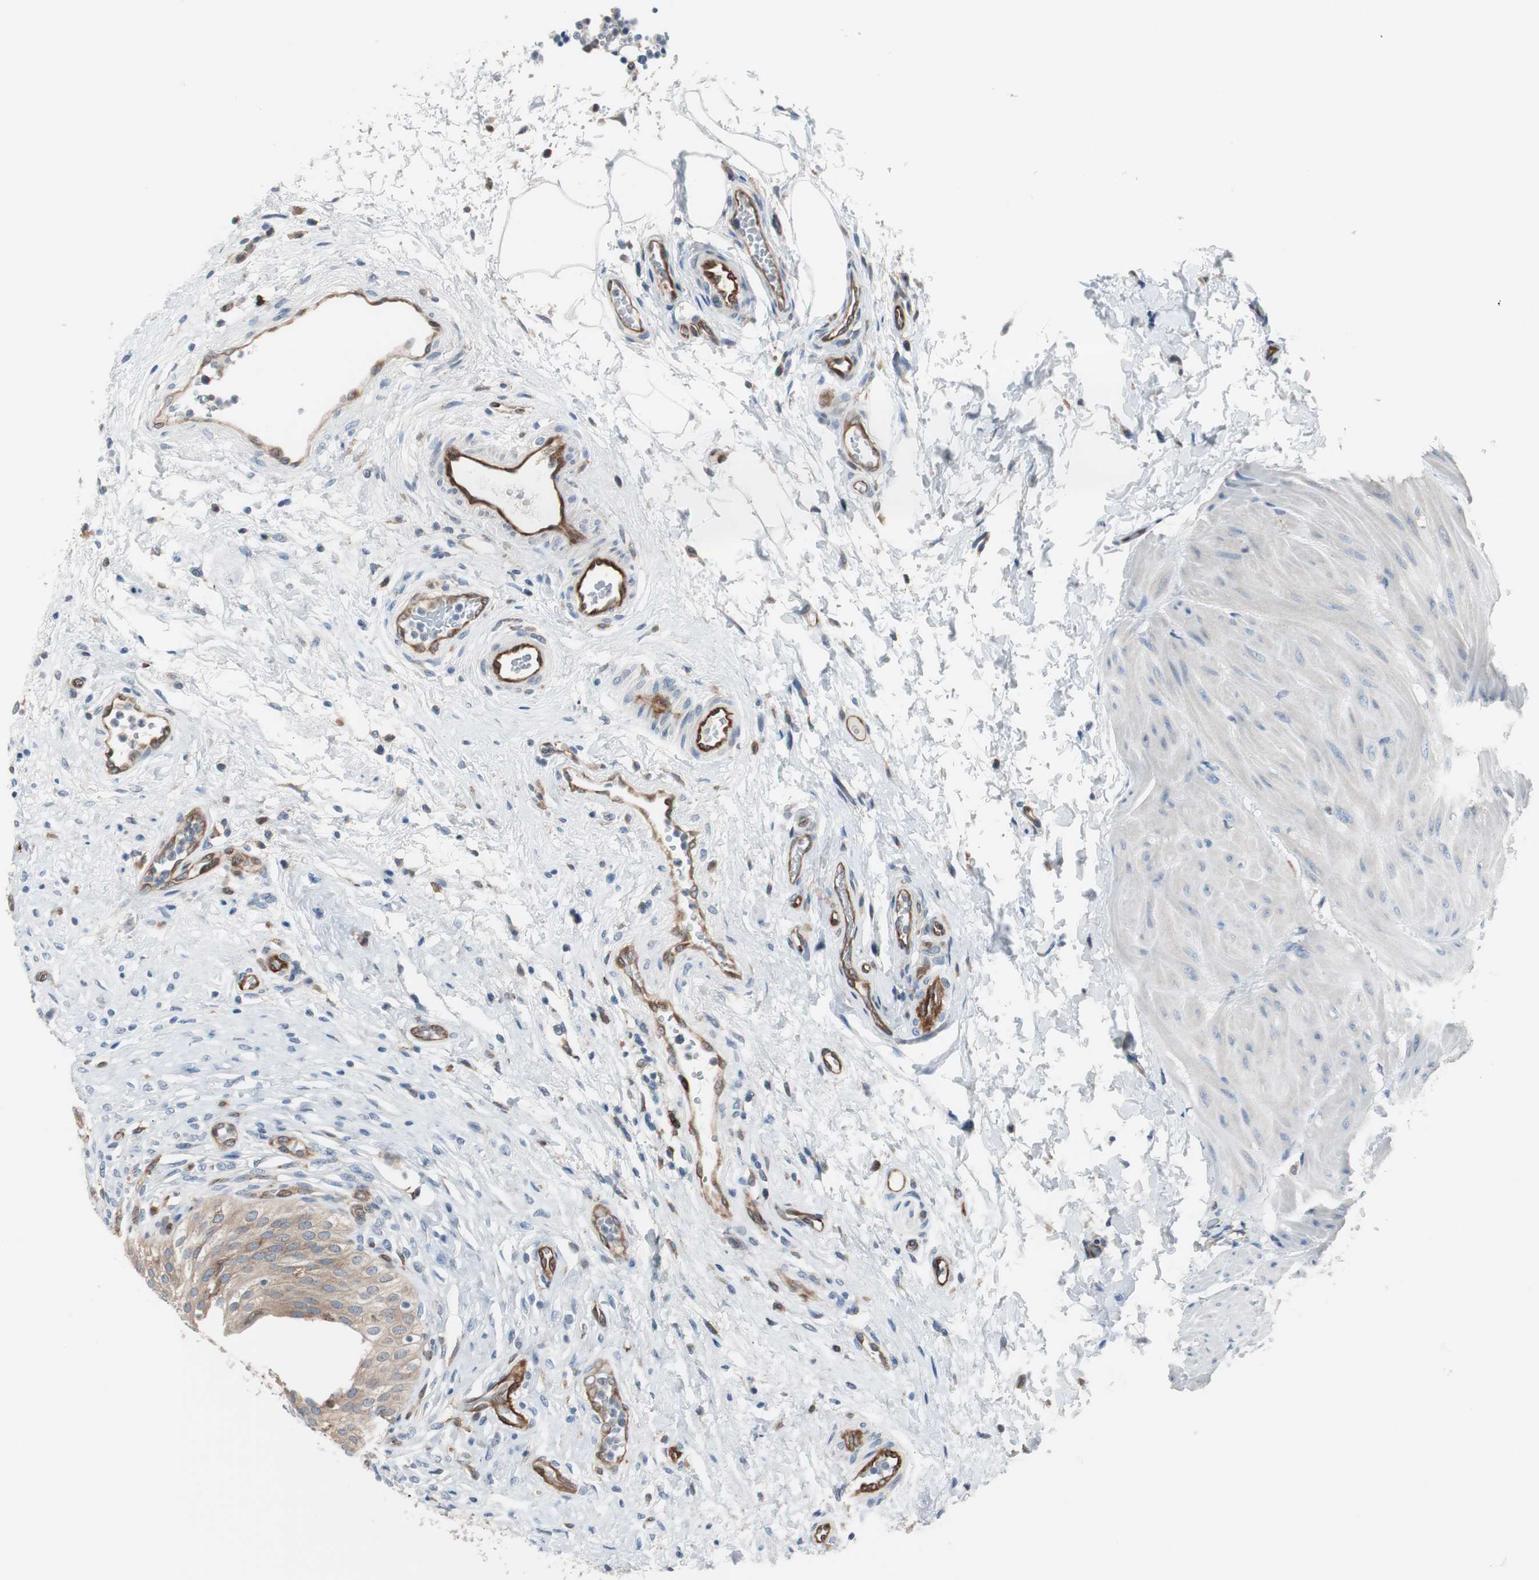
{"staining": {"intensity": "moderate", "quantity": ">75%", "location": "cytoplasmic/membranous"}, "tissue": "urinary bladder", "cell_type": "Urothelial cells", "image_type": "normal", "snomed": [{"axis": "morphology", "description": "Normal tissue, NOS"}, {"axis": "morphology", "description": "Urothelial carcinoma, High grade"}, {"axis": "topography", "description": "Urinary bladder"}], "caption": "Immunohistochemical staining of normal urinary bladder shows medium levels of moderate cytoplasmic/membranous staining in approximately >75% of urothelial cells. Ihc stains the protein of interest in brown and the nuclei are stained blue.", "gene": "SWAP70", "patient": {"sex": "male", "age": 46}}